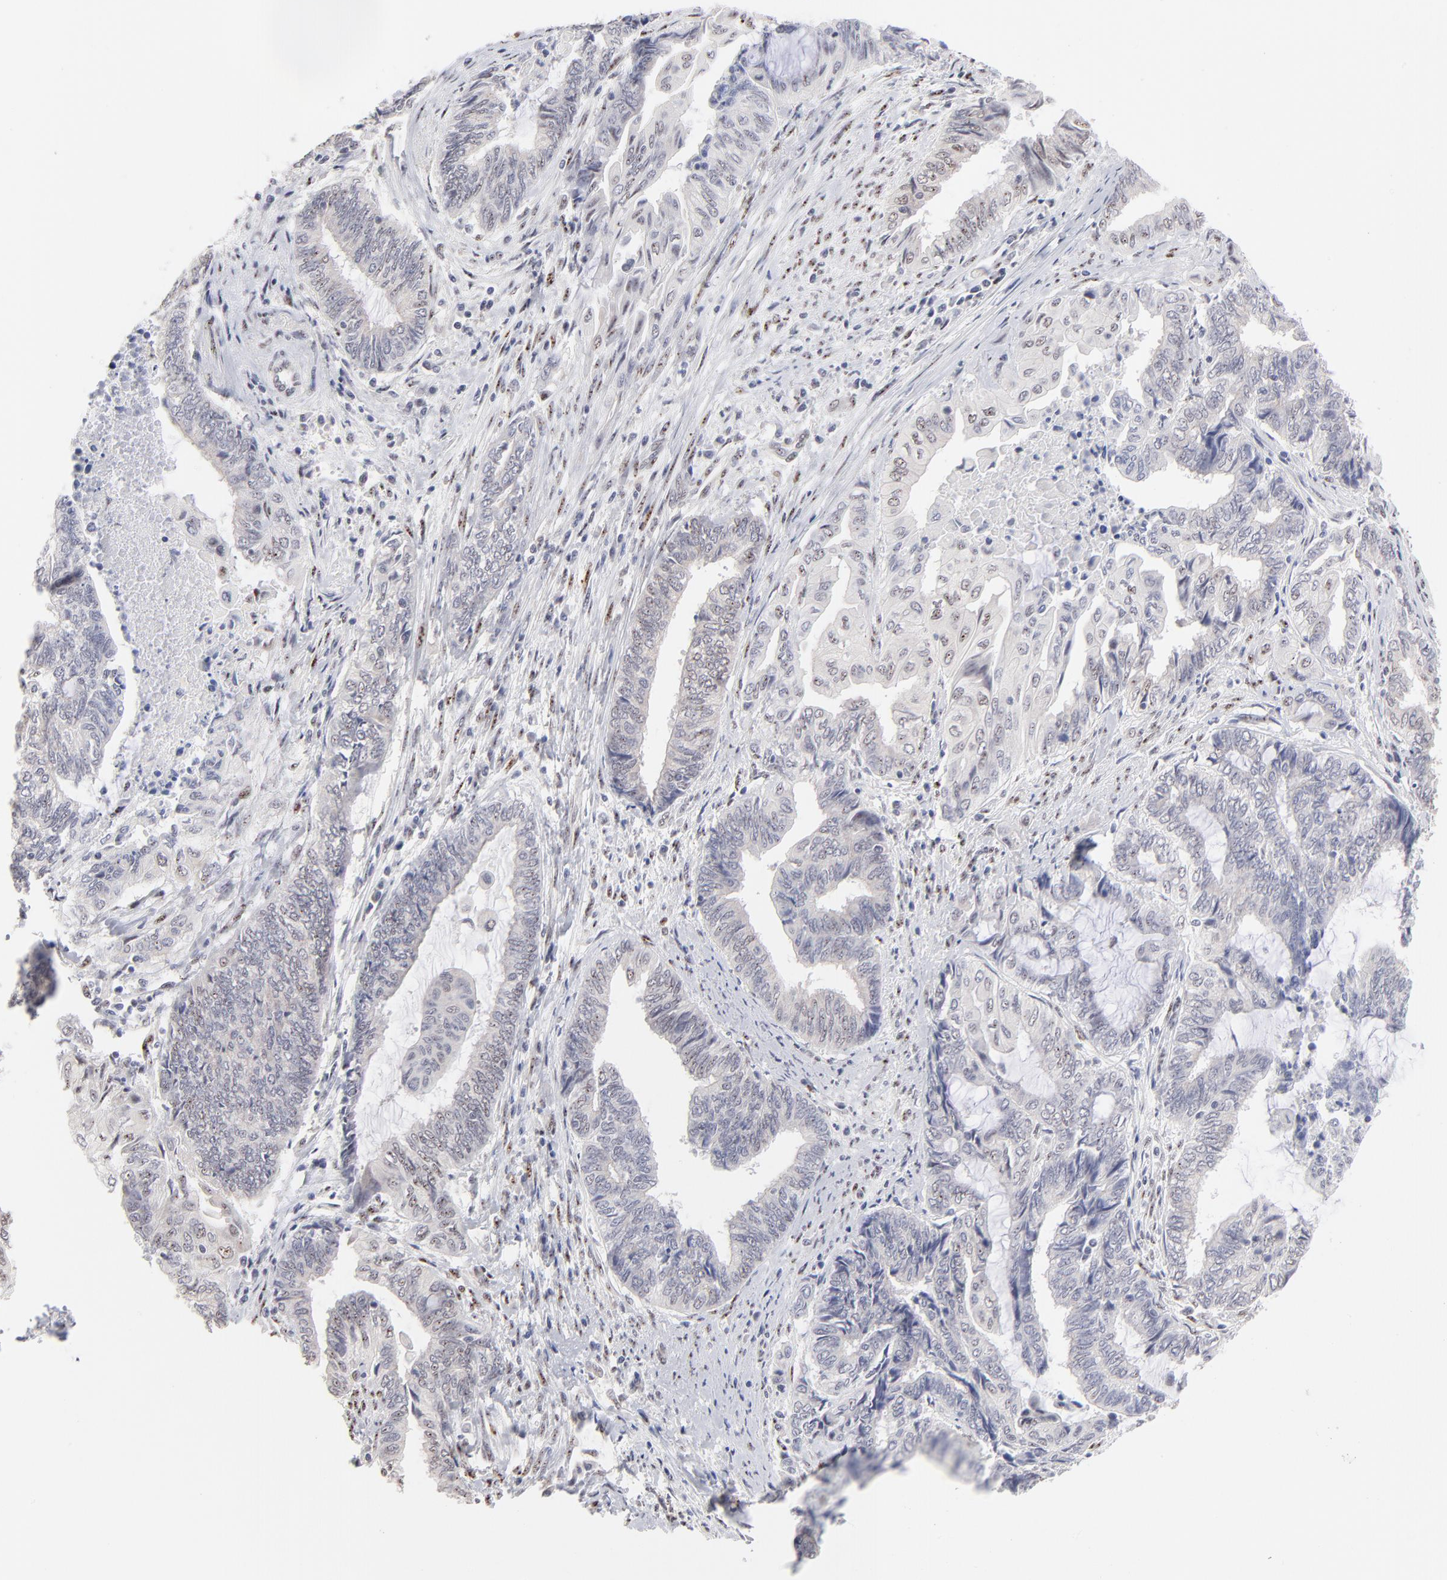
{"staining": {"intensity": "negative", "quantity": "none", "location": "none"}, "tissue": "endometrial cancer", "cell_type": "Tumor cells", "image_type": "cancer", "snomed": [{"axis": "morphology", "description": "Adenocarcinoma, NOS"}, {"axis": "topography", "description": "Uterus"}, {"axis": "topography", "description": "Endometrium"}], "caption": "An IHC micrograph of endometrial adenocarcinoma is shown. There is no staining in tumor cells of endometrial adenocarcinoma.", "gene": "STAT3", "patient": {"sex": "female", "age": 70}}